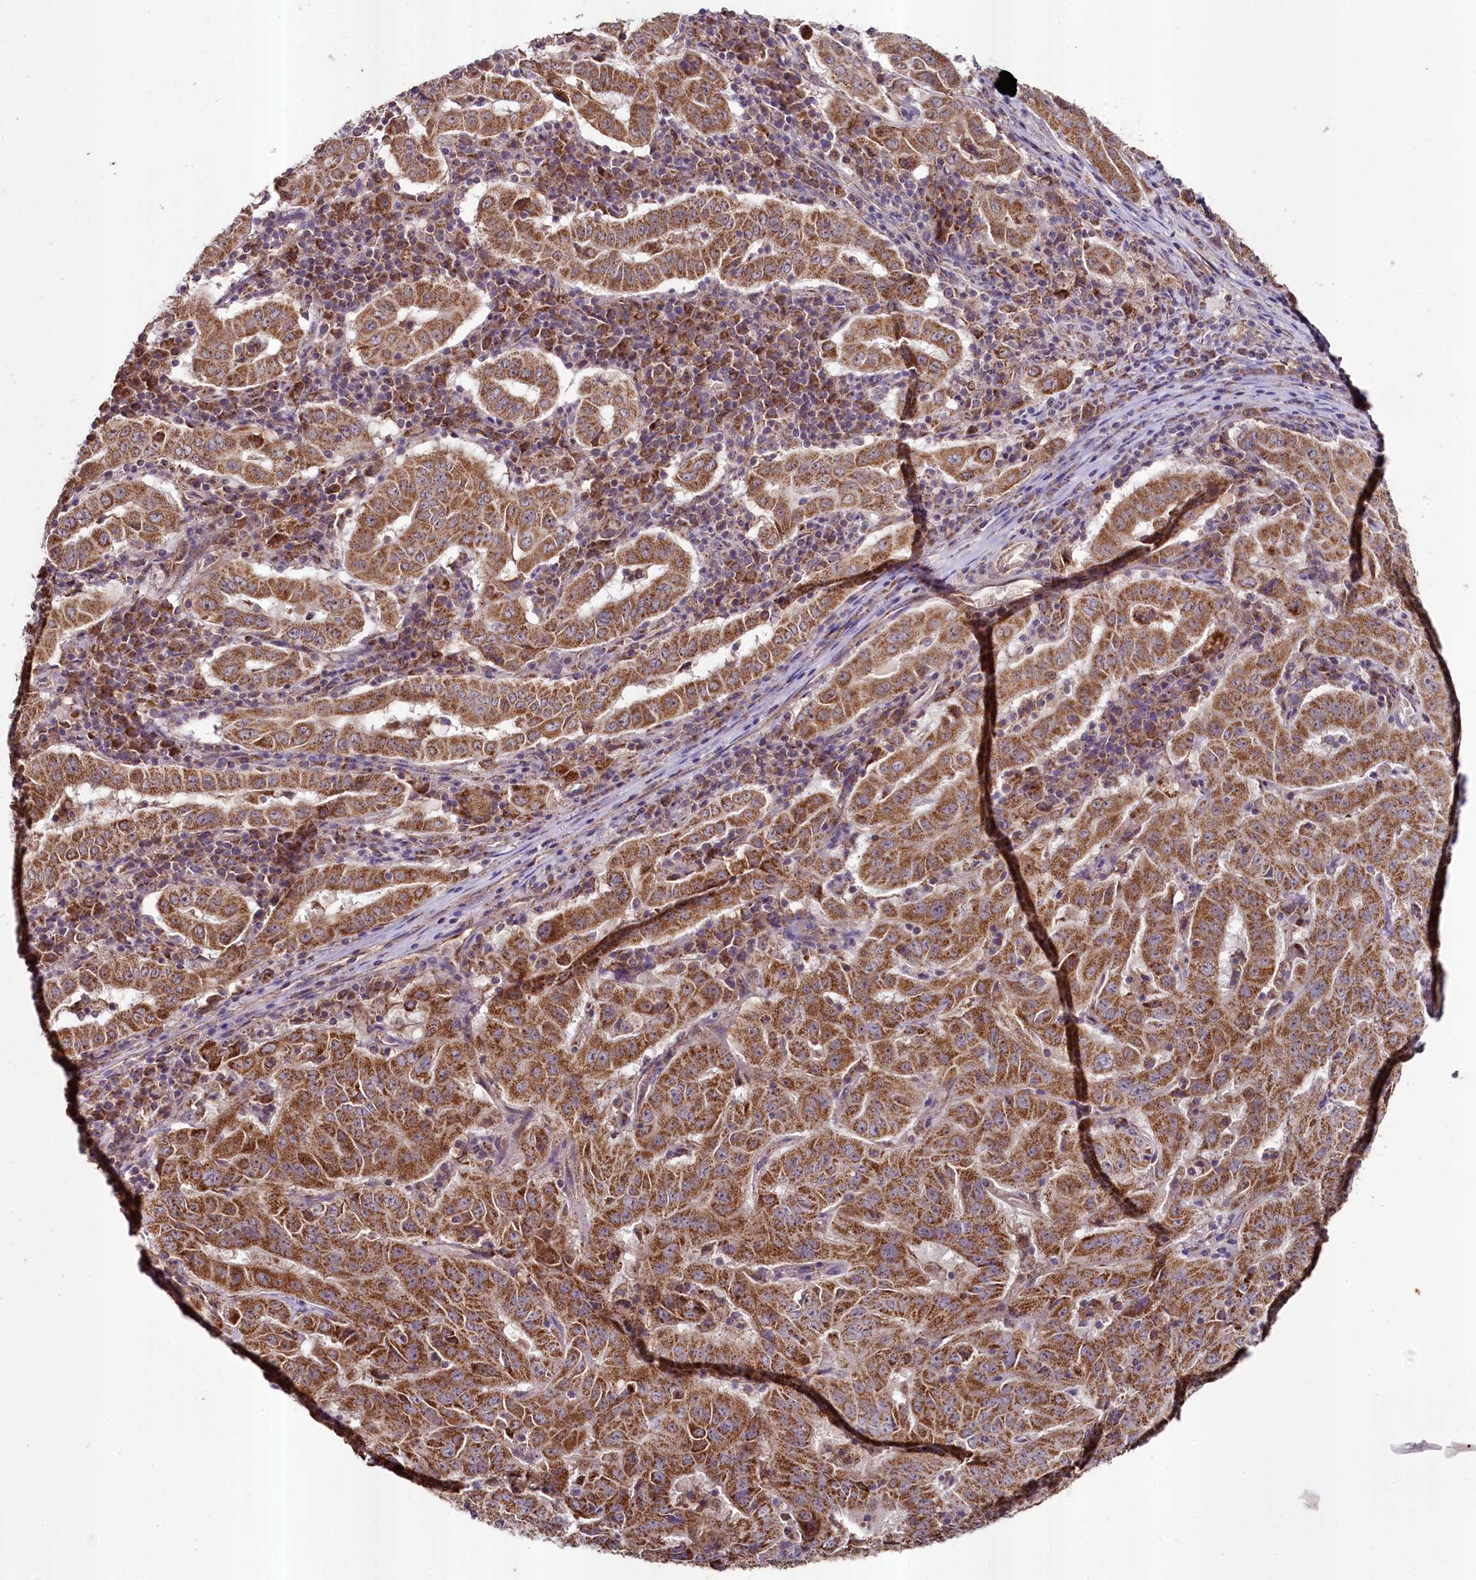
{"staining": {"intensity": "strong", "quantity": ">75%", "location": "cytoplasmic/membranous"}, "tissue": "pancreatic cancer", "cell_type": "Tumor cells", "image_type": "cancer", "snomed": [{"axis": "morphology", "description": "Adenocarcinoma, NOS"}, {"axis": "topography", "description": "Pancreas"}], "caption": "Pancreatic cancer stained for a protein reveals strong cytoplasmic/membranous positivity in tumor cells. Nuclei are stained in blue.", "gene": "METTL4", "patient": {"sex": "male", "age": 63}}